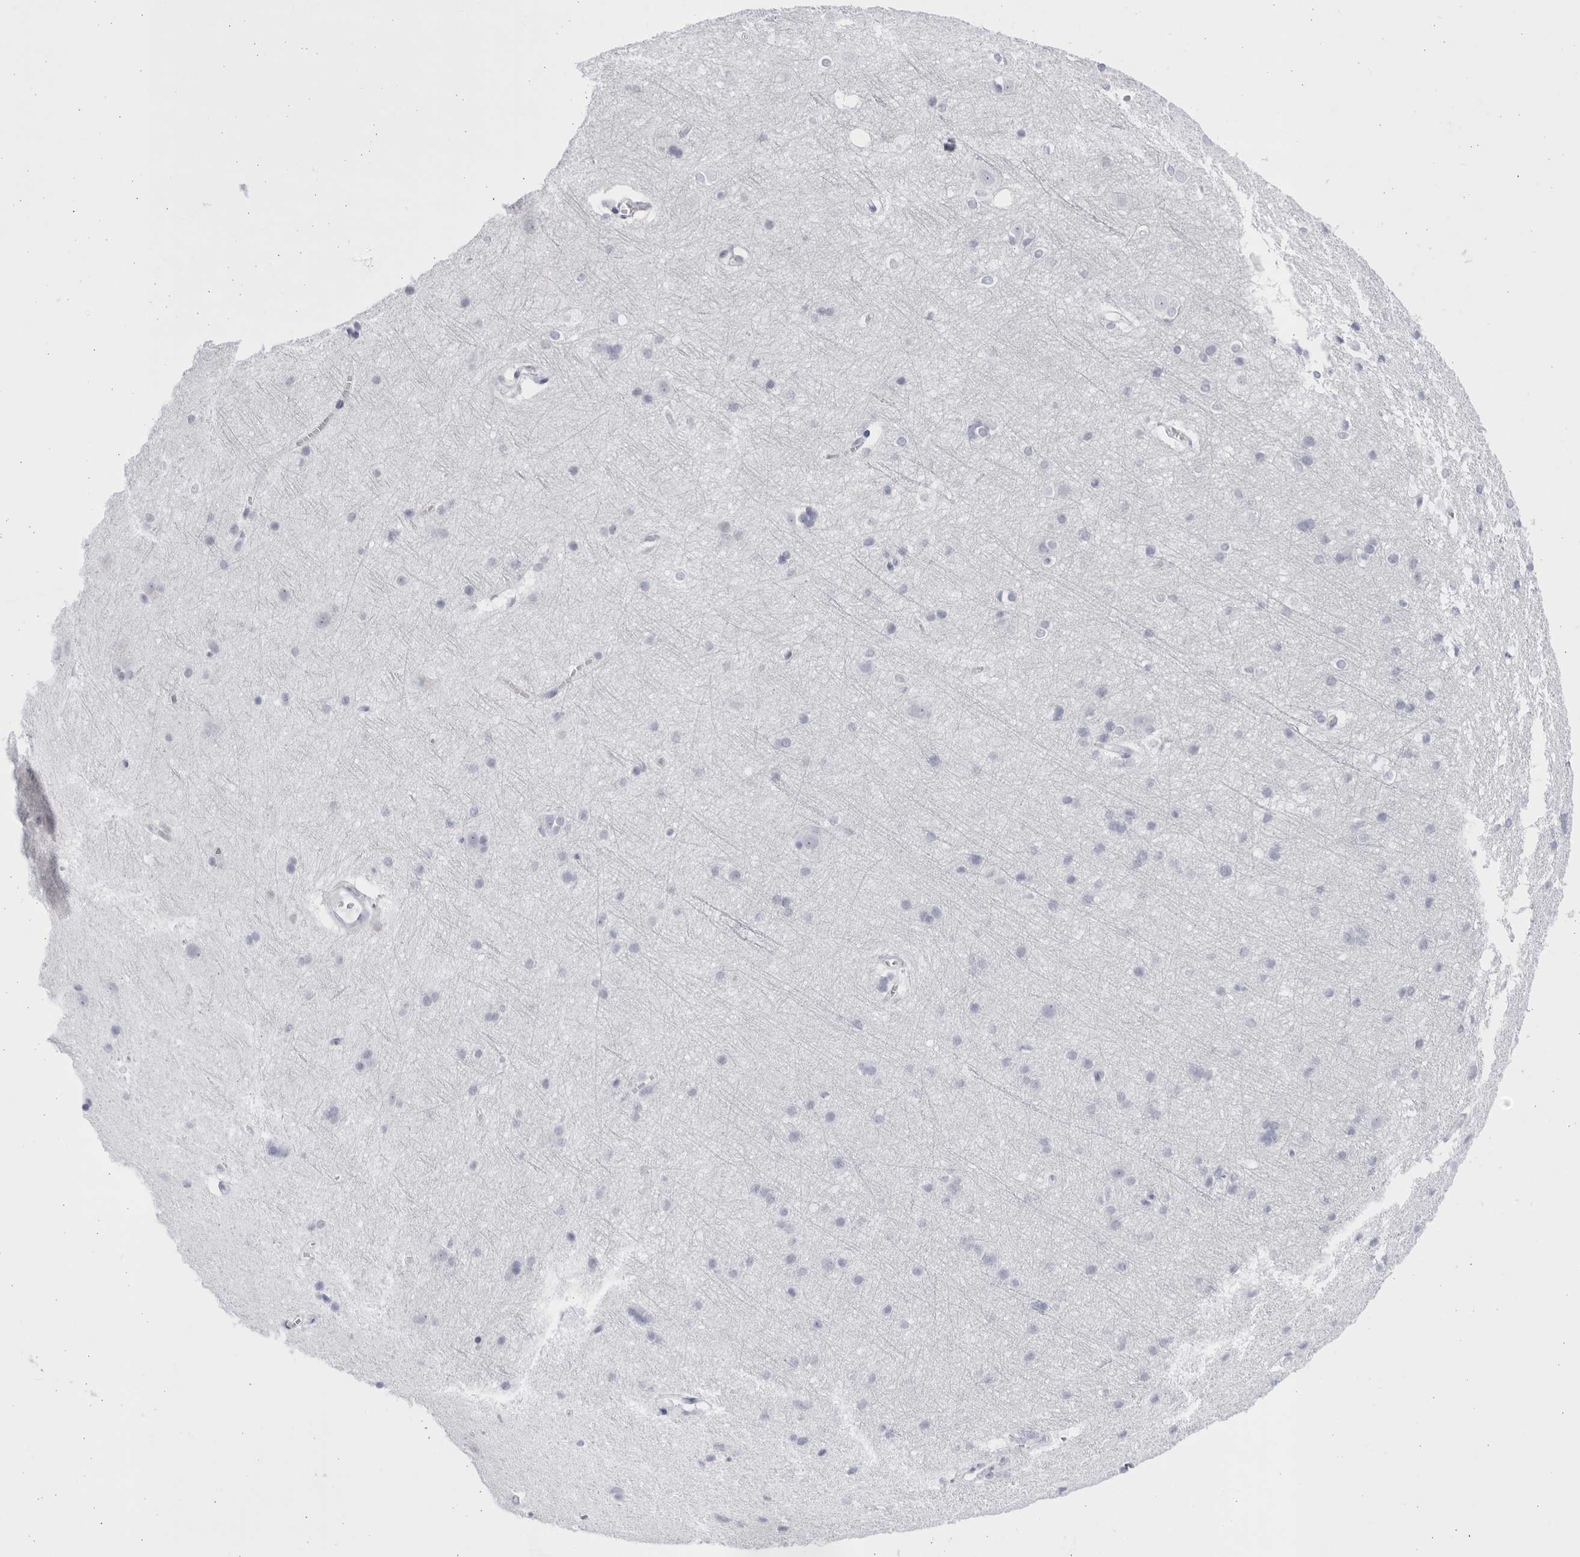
{"staining": {"intensity": "negative", "quantity": "none", "location": "none"}, "tissue": "cerebral cortex", "cell_type": "Endothelial cells", "image_type": "normal", "snomed": [{"axis": "morphology", "description": "Normal tissue, NOS"}, {"axis": "topography", "description": "Cerebral cortex"}], "caption": "Endothelial cells show no significant protein expression in unremarkable cerebral cortex. (DAB (3,3'-diaminobenzidine) immunohistochemistry, high magnification).", "gene": "CCDC181", "patient": {"sex": "male", "age": 54}}